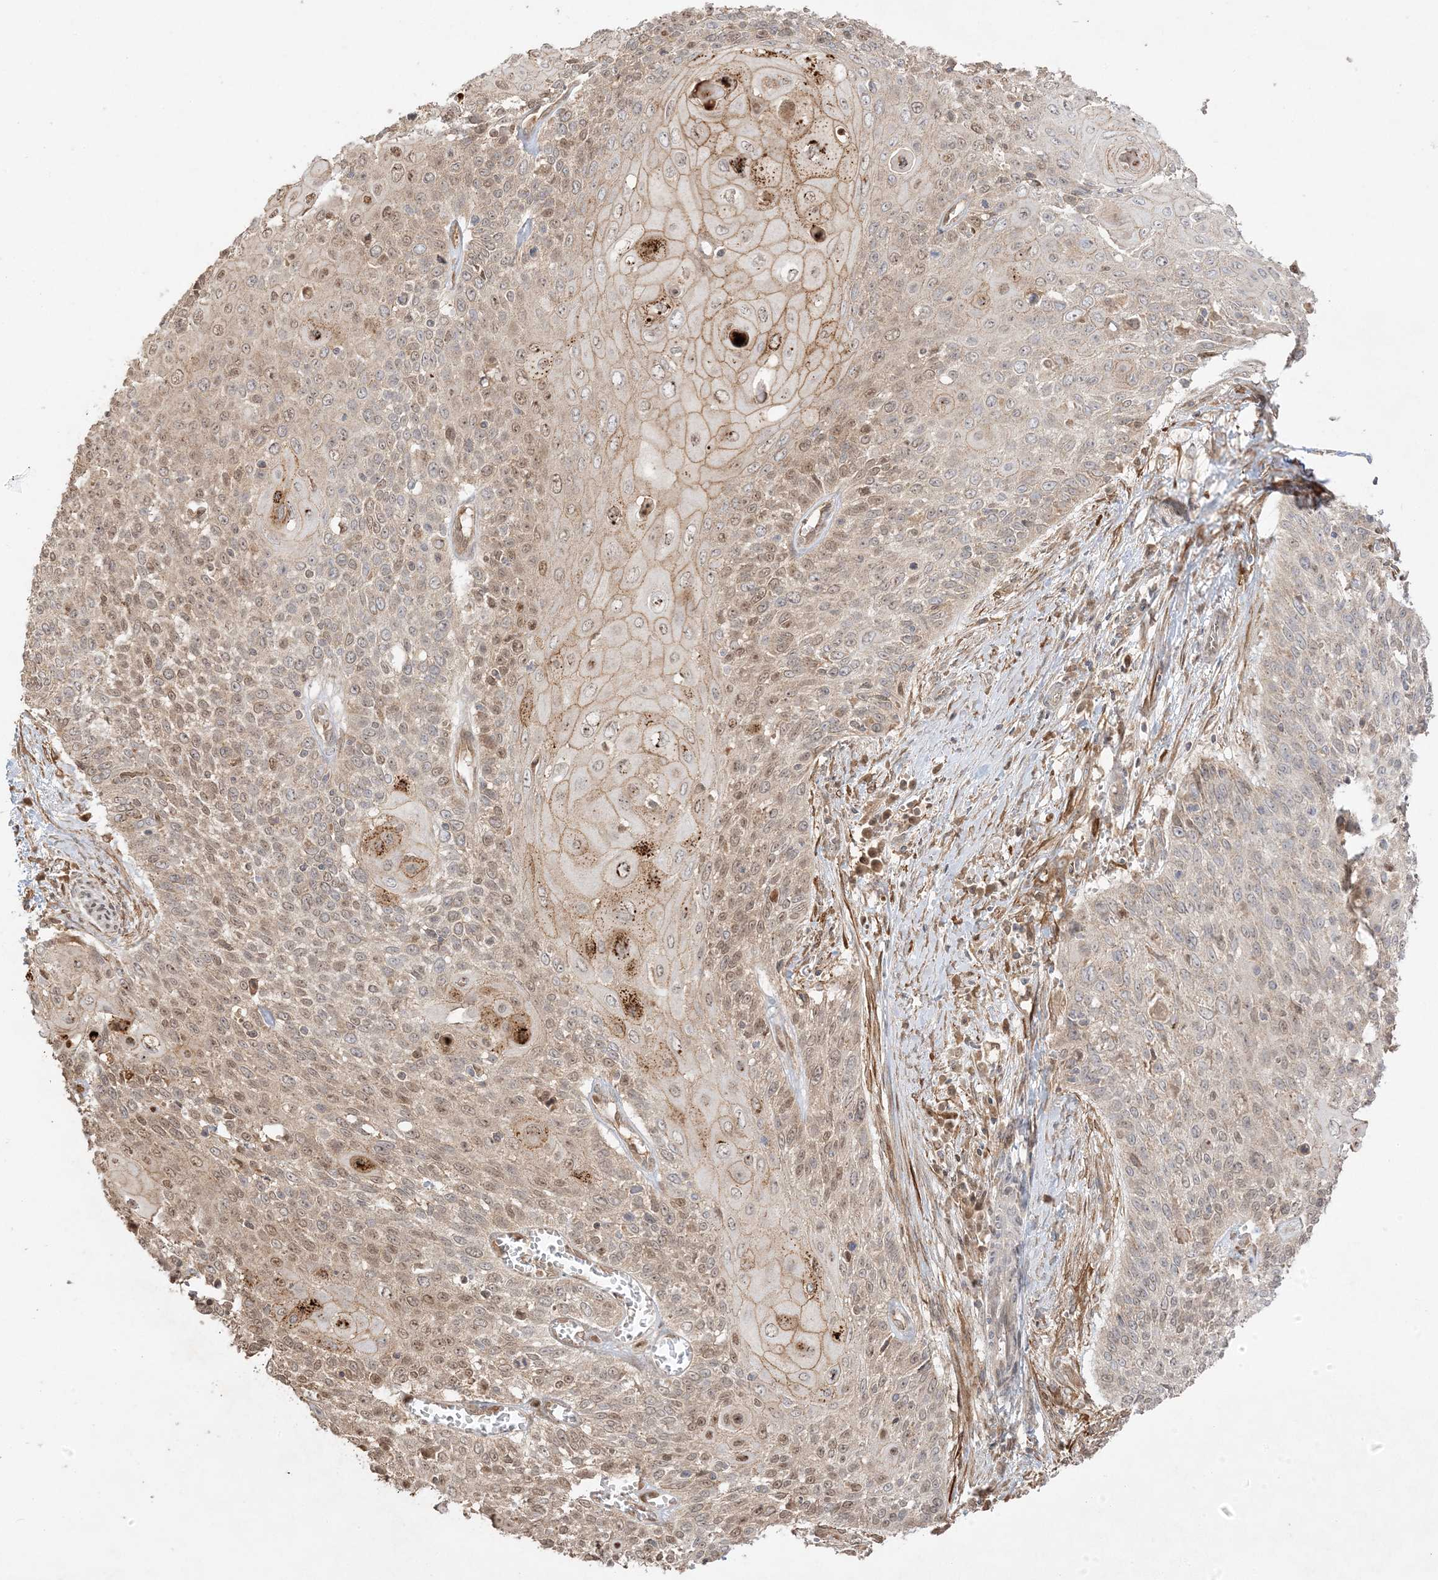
{"staining": {"intensity": "moderate", "quantity": "25%-75%", "location": "cytoplasmic/membranous,nuclear"}, "tissue": "cervical cancer", "cell_type": "Tumor cells", "image_type": "cancer", "snomed": [{"axis": "morphology", "description": "Squamous cell carcinoma, NOS"}, {"axis": "topography", "description": "Cervix"}], "caption": "IHC (DAB (3,3'-diaminobenzidine)) staining of cervical cancer reveals moderate cytoplasmic/membranous and nuclear protein expression in approximately 25%-75% of tumor cells.", "gene": "ZBTB41", "patient": {"sex": "female", "age": 39}}